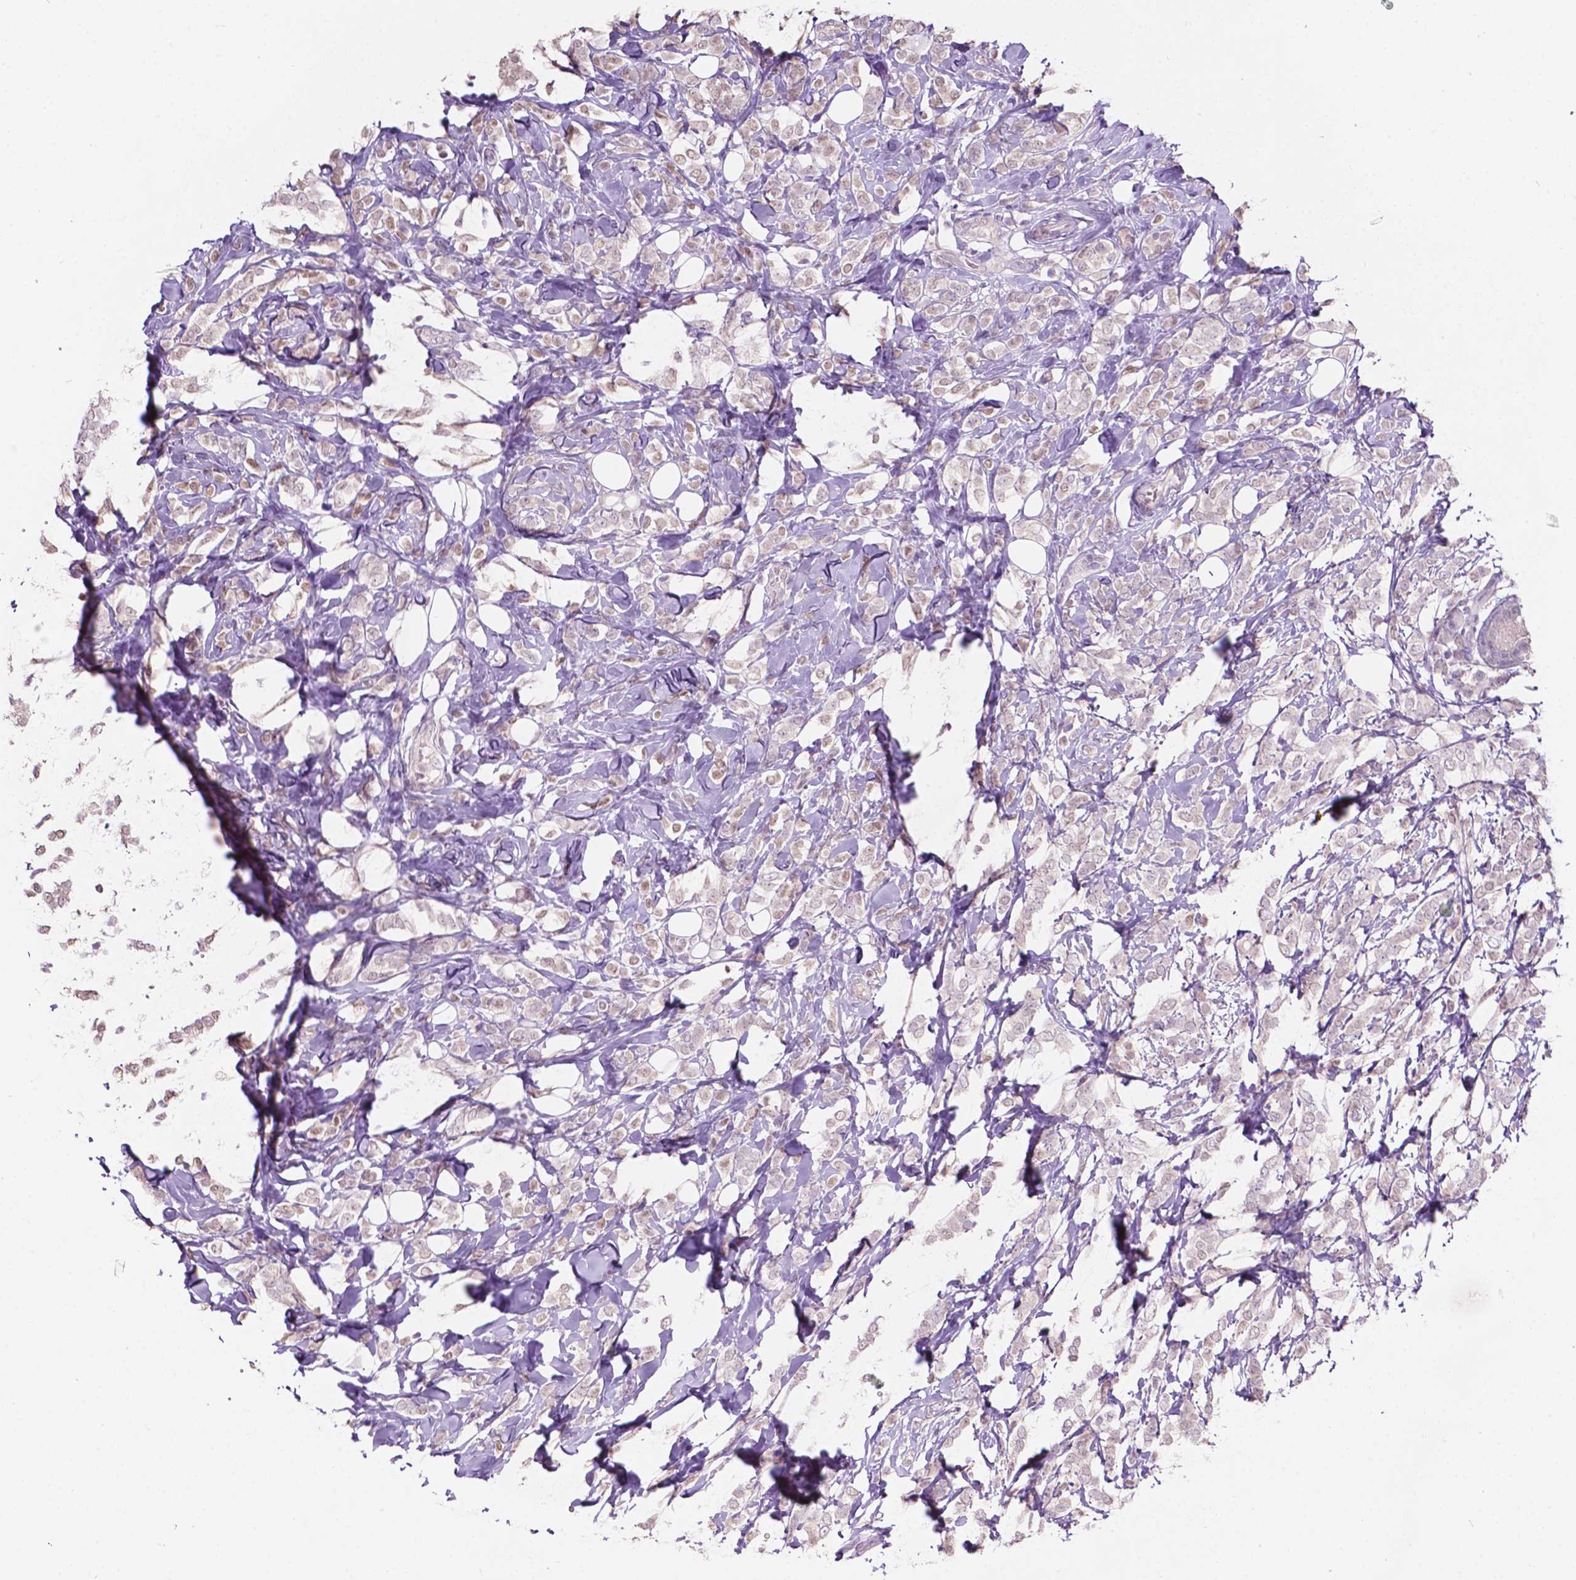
{"staining": {"intensity": "weak", "quantity": "<25%", "location": "cytoplasmic/membranous"}, "tissue": "breast cancer", "cell_type": "Tumor cells", "image_type": "cancer", "snomed": [{"axis": "morphology", "description": "Lobular carcinoma"}, {"axis": "topography", "description": "Breast"}], "caption": "This is an immunohistochemistry (IHC) photomicrograph of breast lobular carcinoma. There is no staining in tumor cells.", "gene": "TM6SF2", "patient": {"sex": "female", "age": 49}}